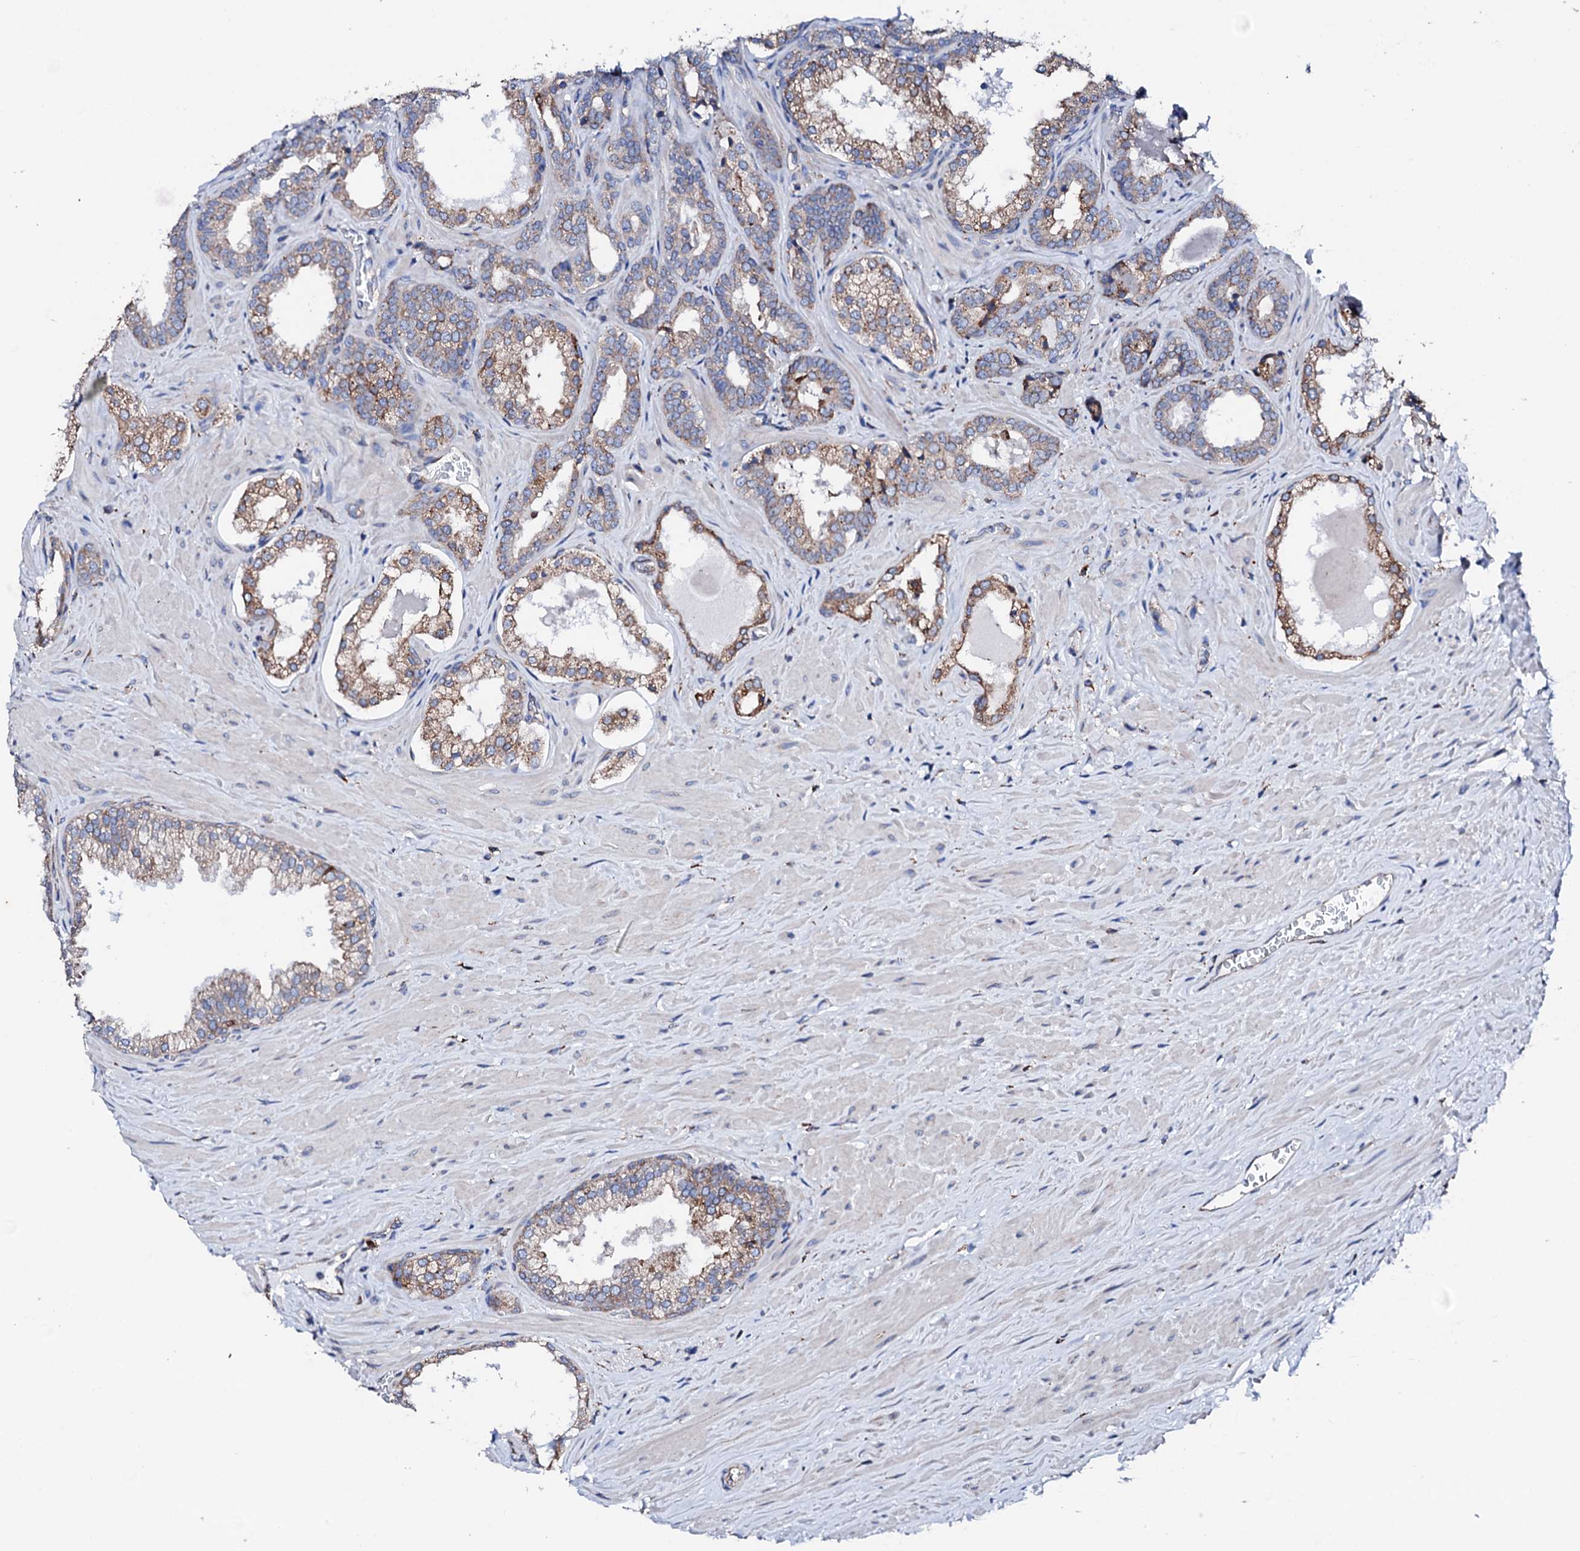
{"staining": {"intensity": "moderate", "quantity": ">75%", "location": "cytoplasmic/membranous"}, "tissue": "prostate cancer", "cell_type": "Tumor cells", "image_type": "cancer", "snomed": [{"axis": "morphology", "description": "Adenocarcinoma, High grade"}, {"axis": "topography", "description": "Prostate"}], "caption": "The histopathology image exhibits a brown stain indicating the presence of a protein in the cytoplasmic/membranous of tumor cells in prostate high-grade adenocarcinoma.", "gene": "AMDHD1", "patient": {"sex": "male", "age": 64}}